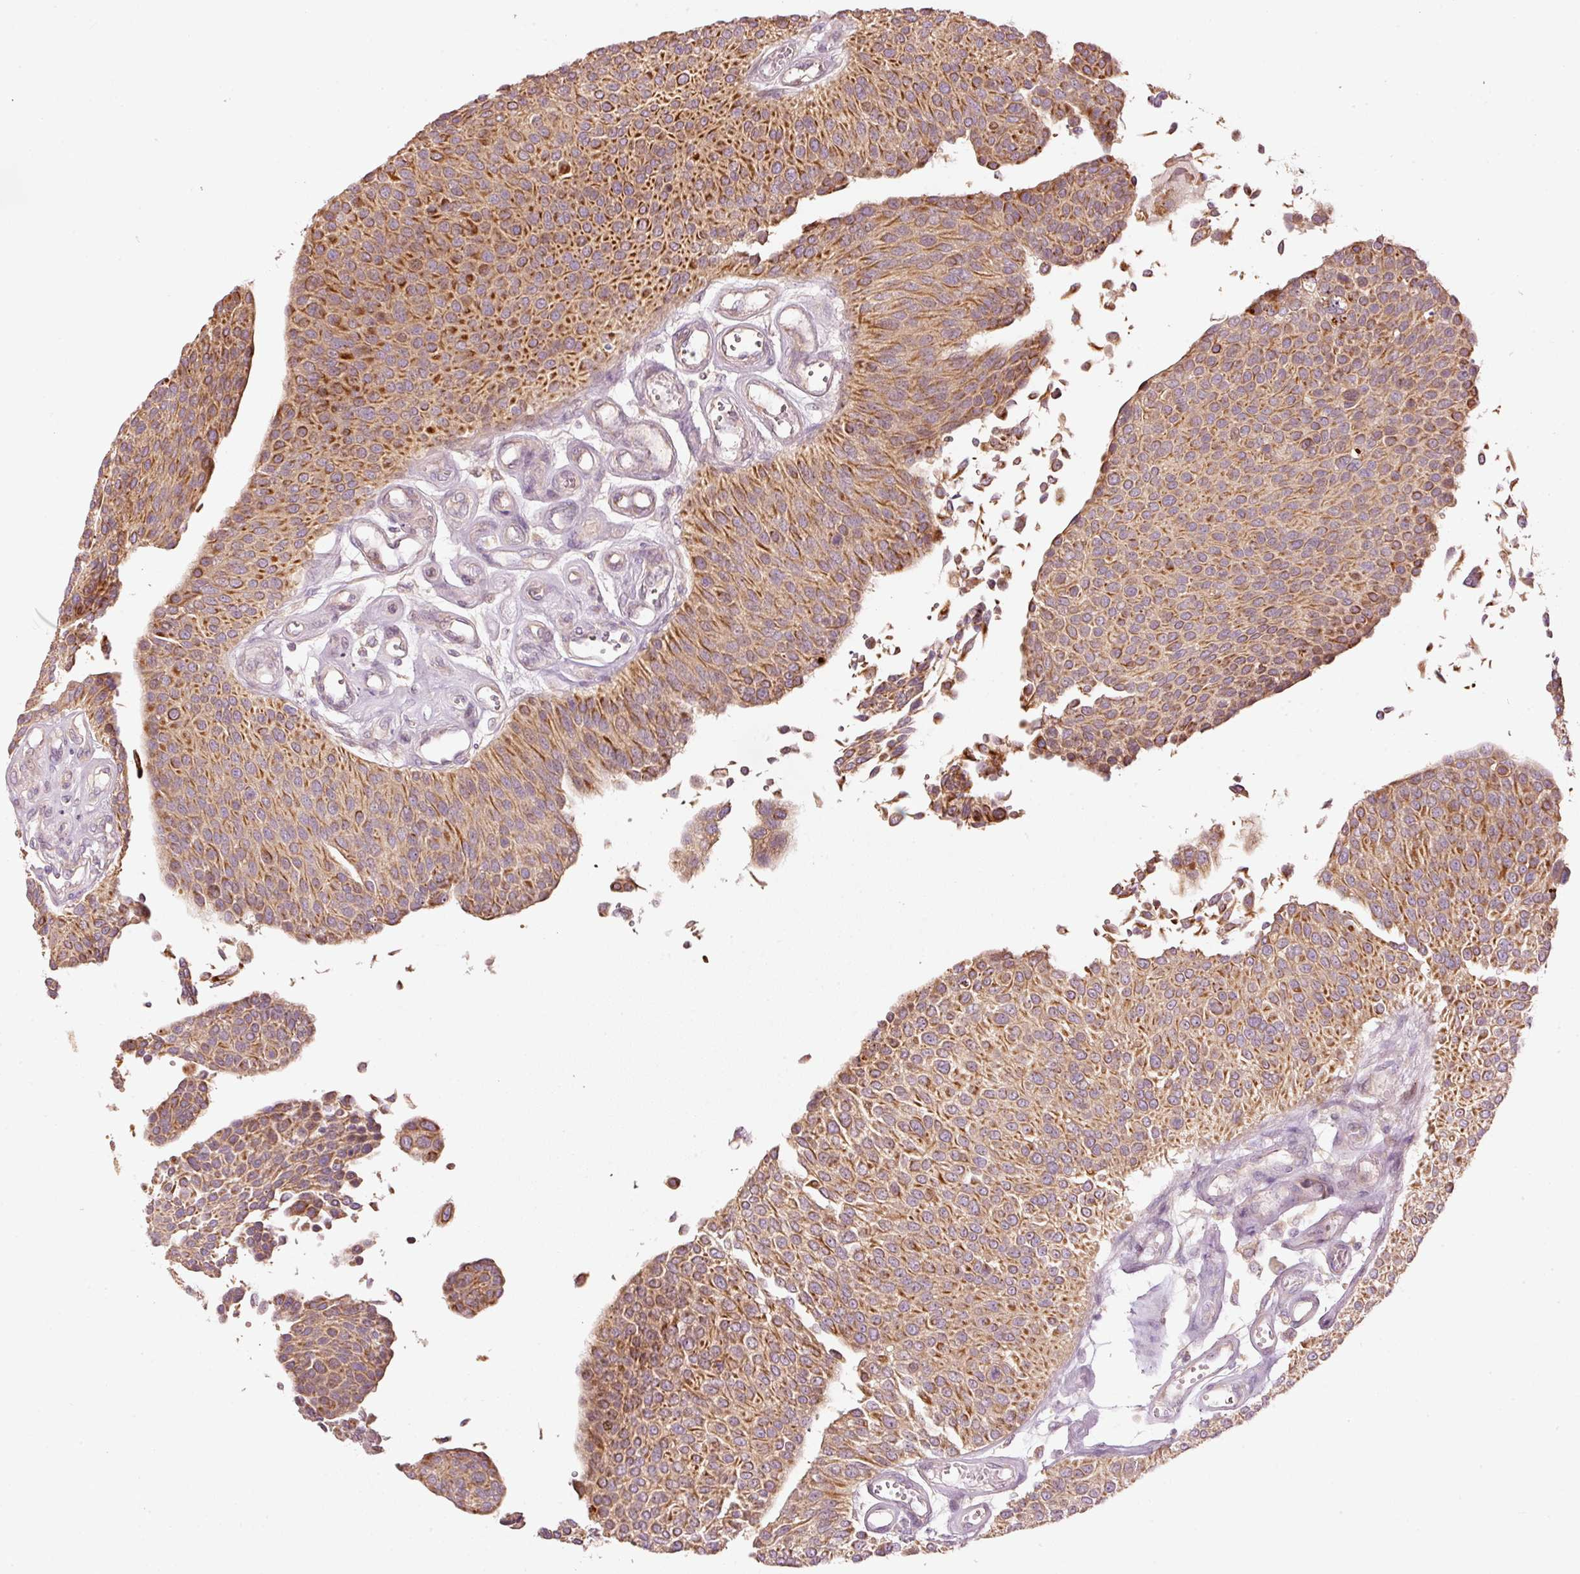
{"staining": {"intensity": "moderate", "quantity": ">75%", "location": "cytoplasmic/membranous"}, "tissue": "urothelial cancer", "cell_type": "Tumor cells", "image_type": "cancer", "snomed": [{"axis": "morphology", "description": "Urothelial carcinoma, NOS"}, {"axis": "topography", "description": "Urinary bladder"}], "caption": "Brown immunohistochemical staining in urothelial cancer exhibits moderate cytoplasmic/membranous staining in approximately >75% of tumor cells. (DAB IHC, brown staining for protein, blue staining for nuclei).", "gene": "MAP10", "patient": {"sex": "male", "age": 55}}